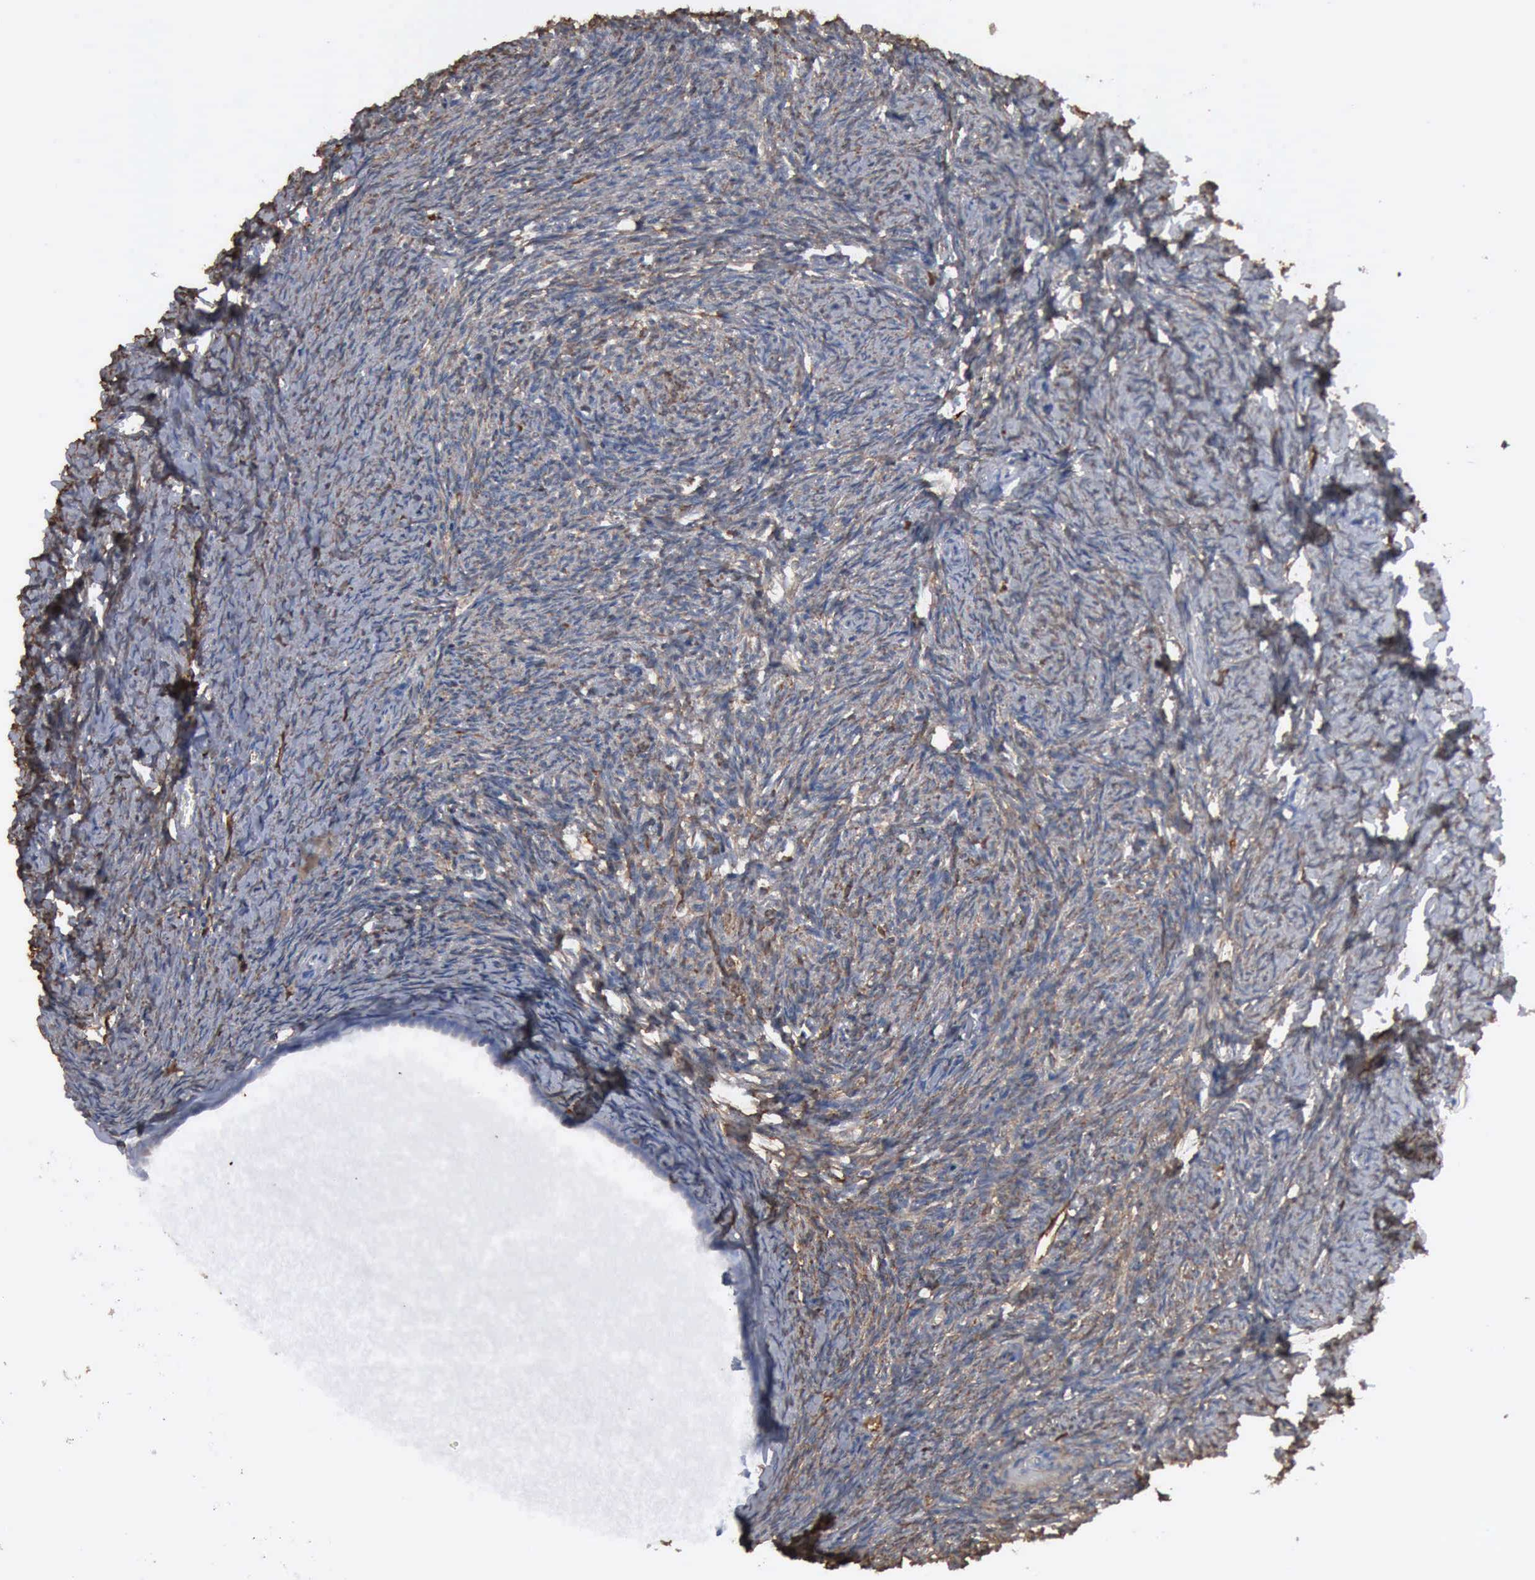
{"staining": {"intensity": "weak", "quantity": ">75%", "location": "cytoplasmic/membranous"}, "tissue": "ovary", "cell_type": "Ovarian stroma cells", "image_type": "normal", "snomed": [{"axis": "morphology", "description": "Normal tissue, NOS"}, {"axis": "topography", "description": "Ovary"}], "caption": "Immunohistochemistry (IHC) image of normal human ovary stained for a protein (brown), which reveals low levels of weak cytoplasmic/membranous staining in approximately >75% of ovarian stroma cells.", "gene": "FSCN1", "patient": {"sex": "female", "age": 54}}